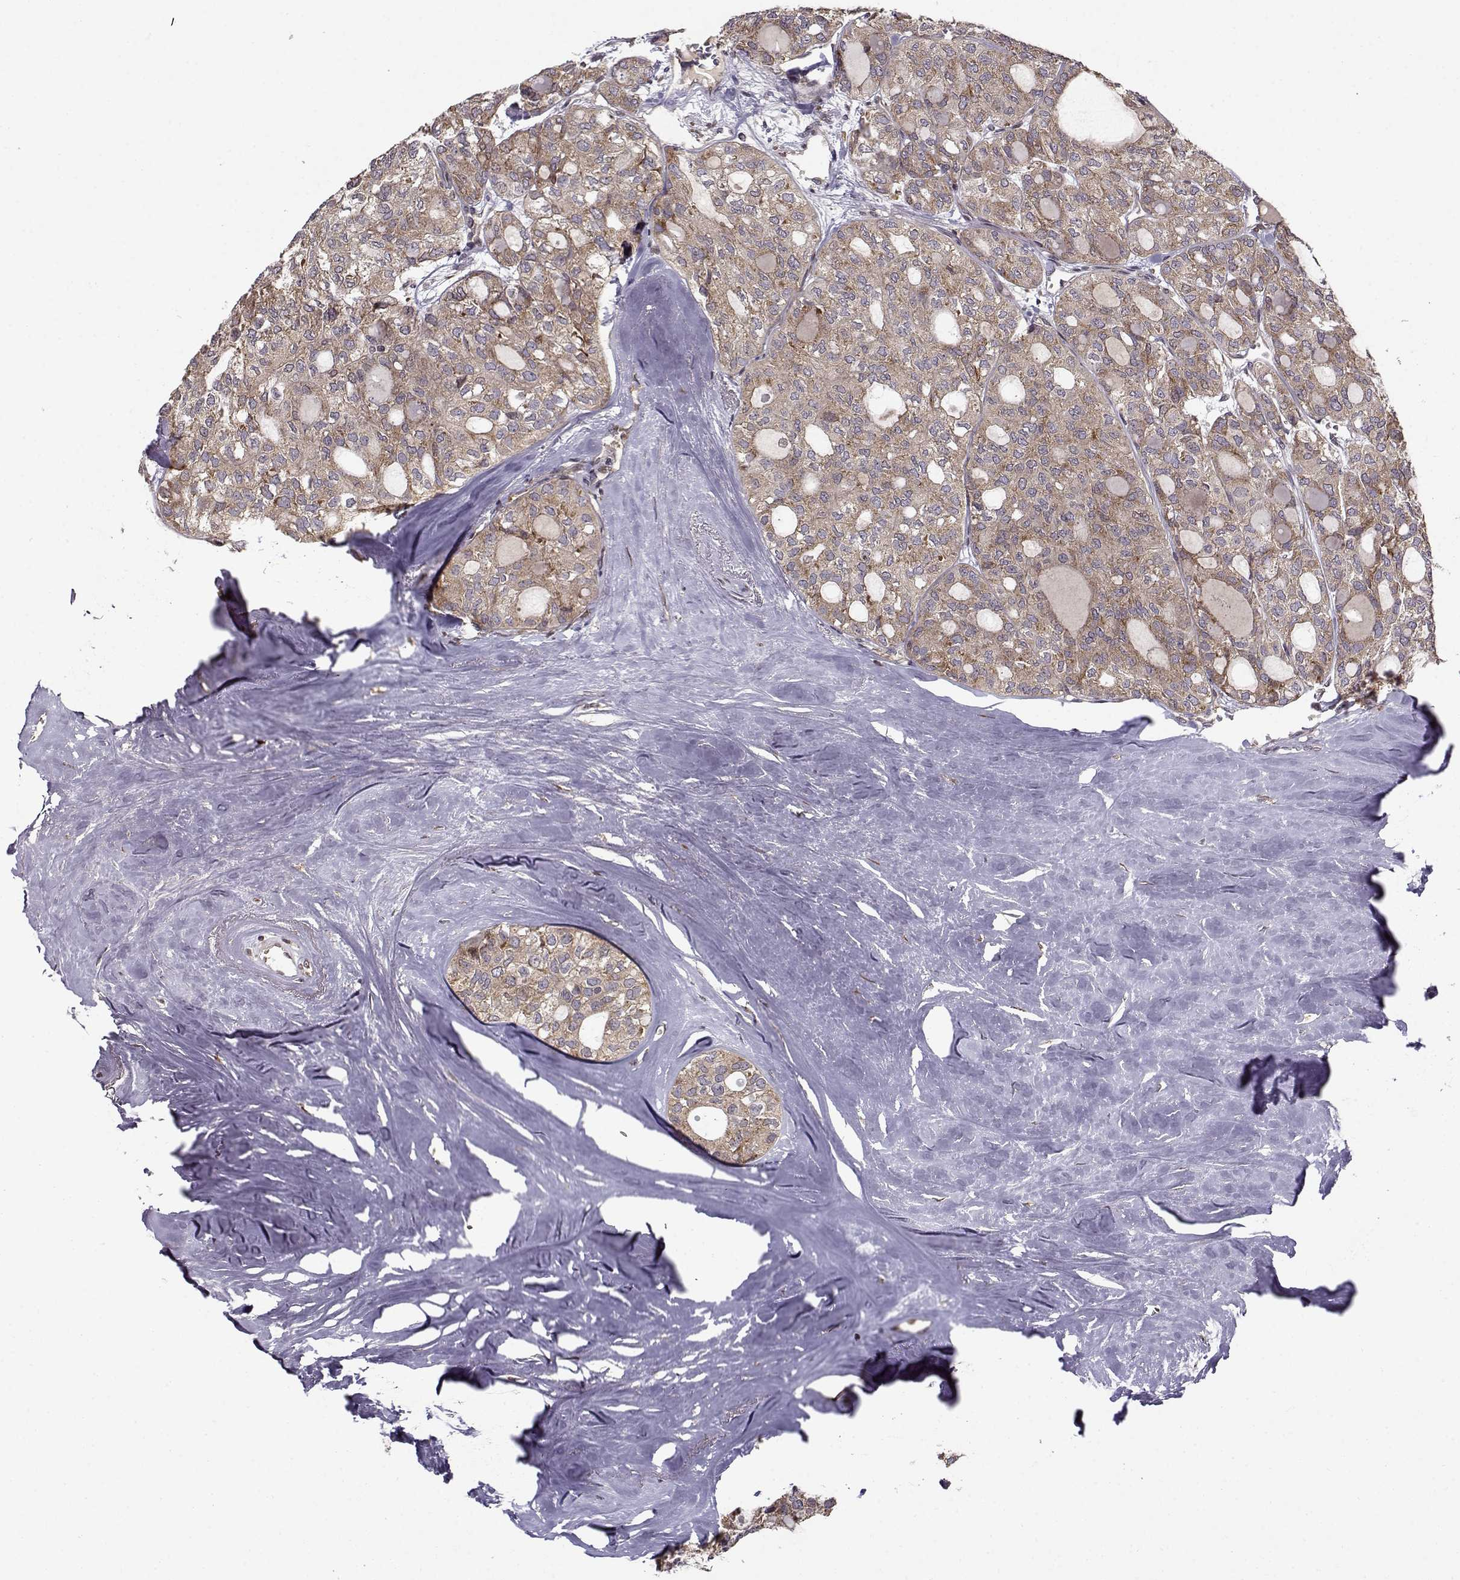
{"staining": {"intensity": "moderate", "quantity": ">75%", "location": "cytoplasmic/membranous"}, "tissue": "thyroid cancer", "cell_type": "Tumor cells", "image_type": "cancer", "snomed": [{"axis": "morphology", "description": "Follicular adenoma carcinoma, NOS"}, {"axis": "topography", "description": "Thyroid gland"}], "caption": "Follicular adenoma carcinoma (thyroid) was stained to show a protein in brown. There is medium levels of moderate cytoplasmic/membranous positivity in about >75% of tumor cells. The staining was performed using DAB to visualize the protein expression in brown, while the nuclei were stained in blue with hematoxylin (Magnification: 20x).", "gene": "RPL31", "patient": {"sex": "male", "age": 75}}